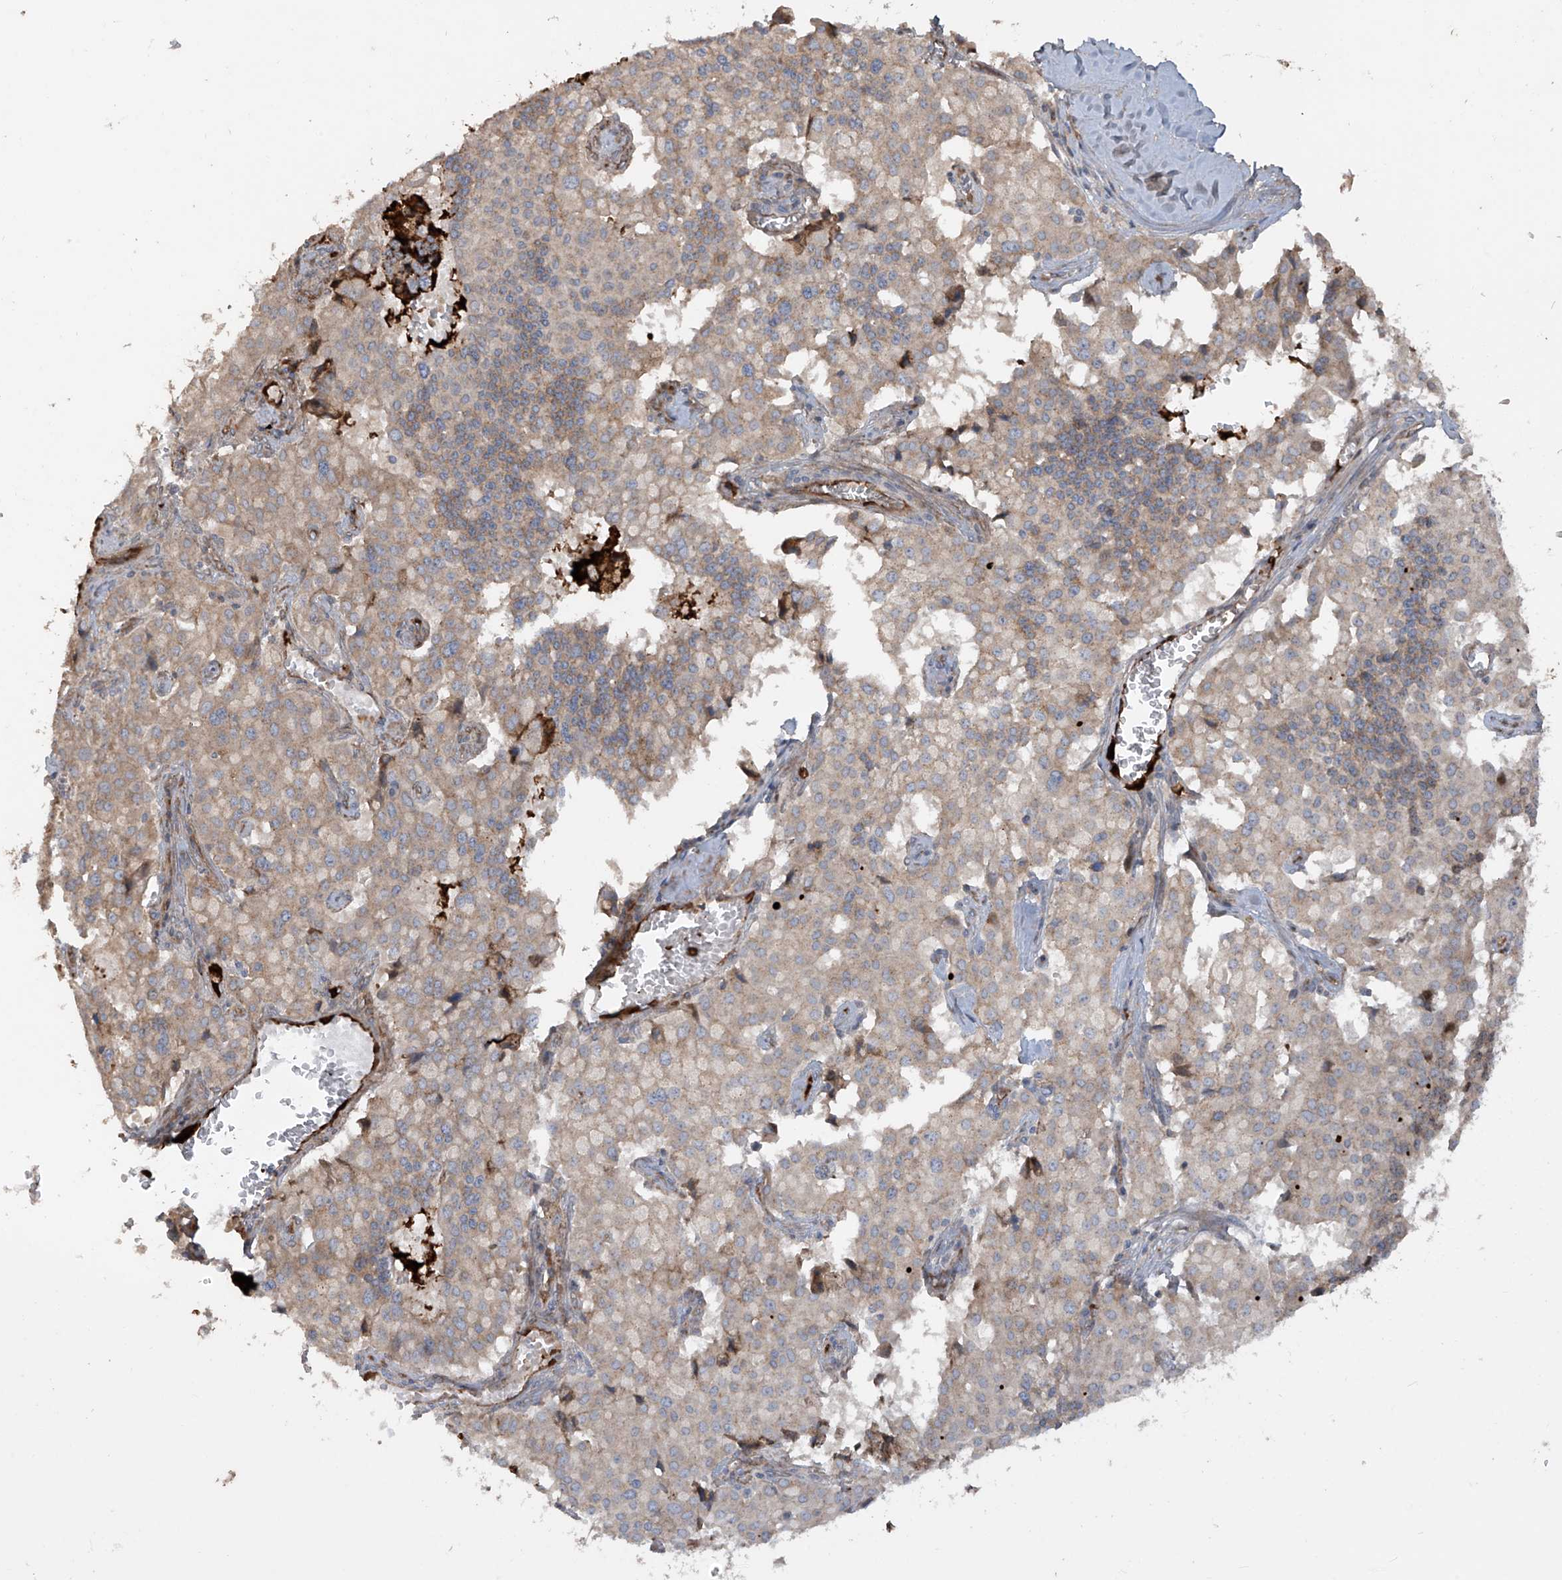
{"staining": {"intensity": "weak", "quantity": ">75%", "location": "cytoplasmic/membranous"}, "tissue": "pancreatic cancer", "cell_type": "Tumor cells", "image_type": "cancer", "snomed": [{"axis": "morphology", "description": "Adenocarcinoma, NOS"}, {"axis": "topography", "description": "Pancreas"}], "caption": "This is a histology image of IHC staining of pancreatic adenocarcinoma, which shows weak positivity in the cytoplasmic/membranous of tumor cells.", "gene": "ABTB1", "patient": {"sex": "male", "age": 65}}